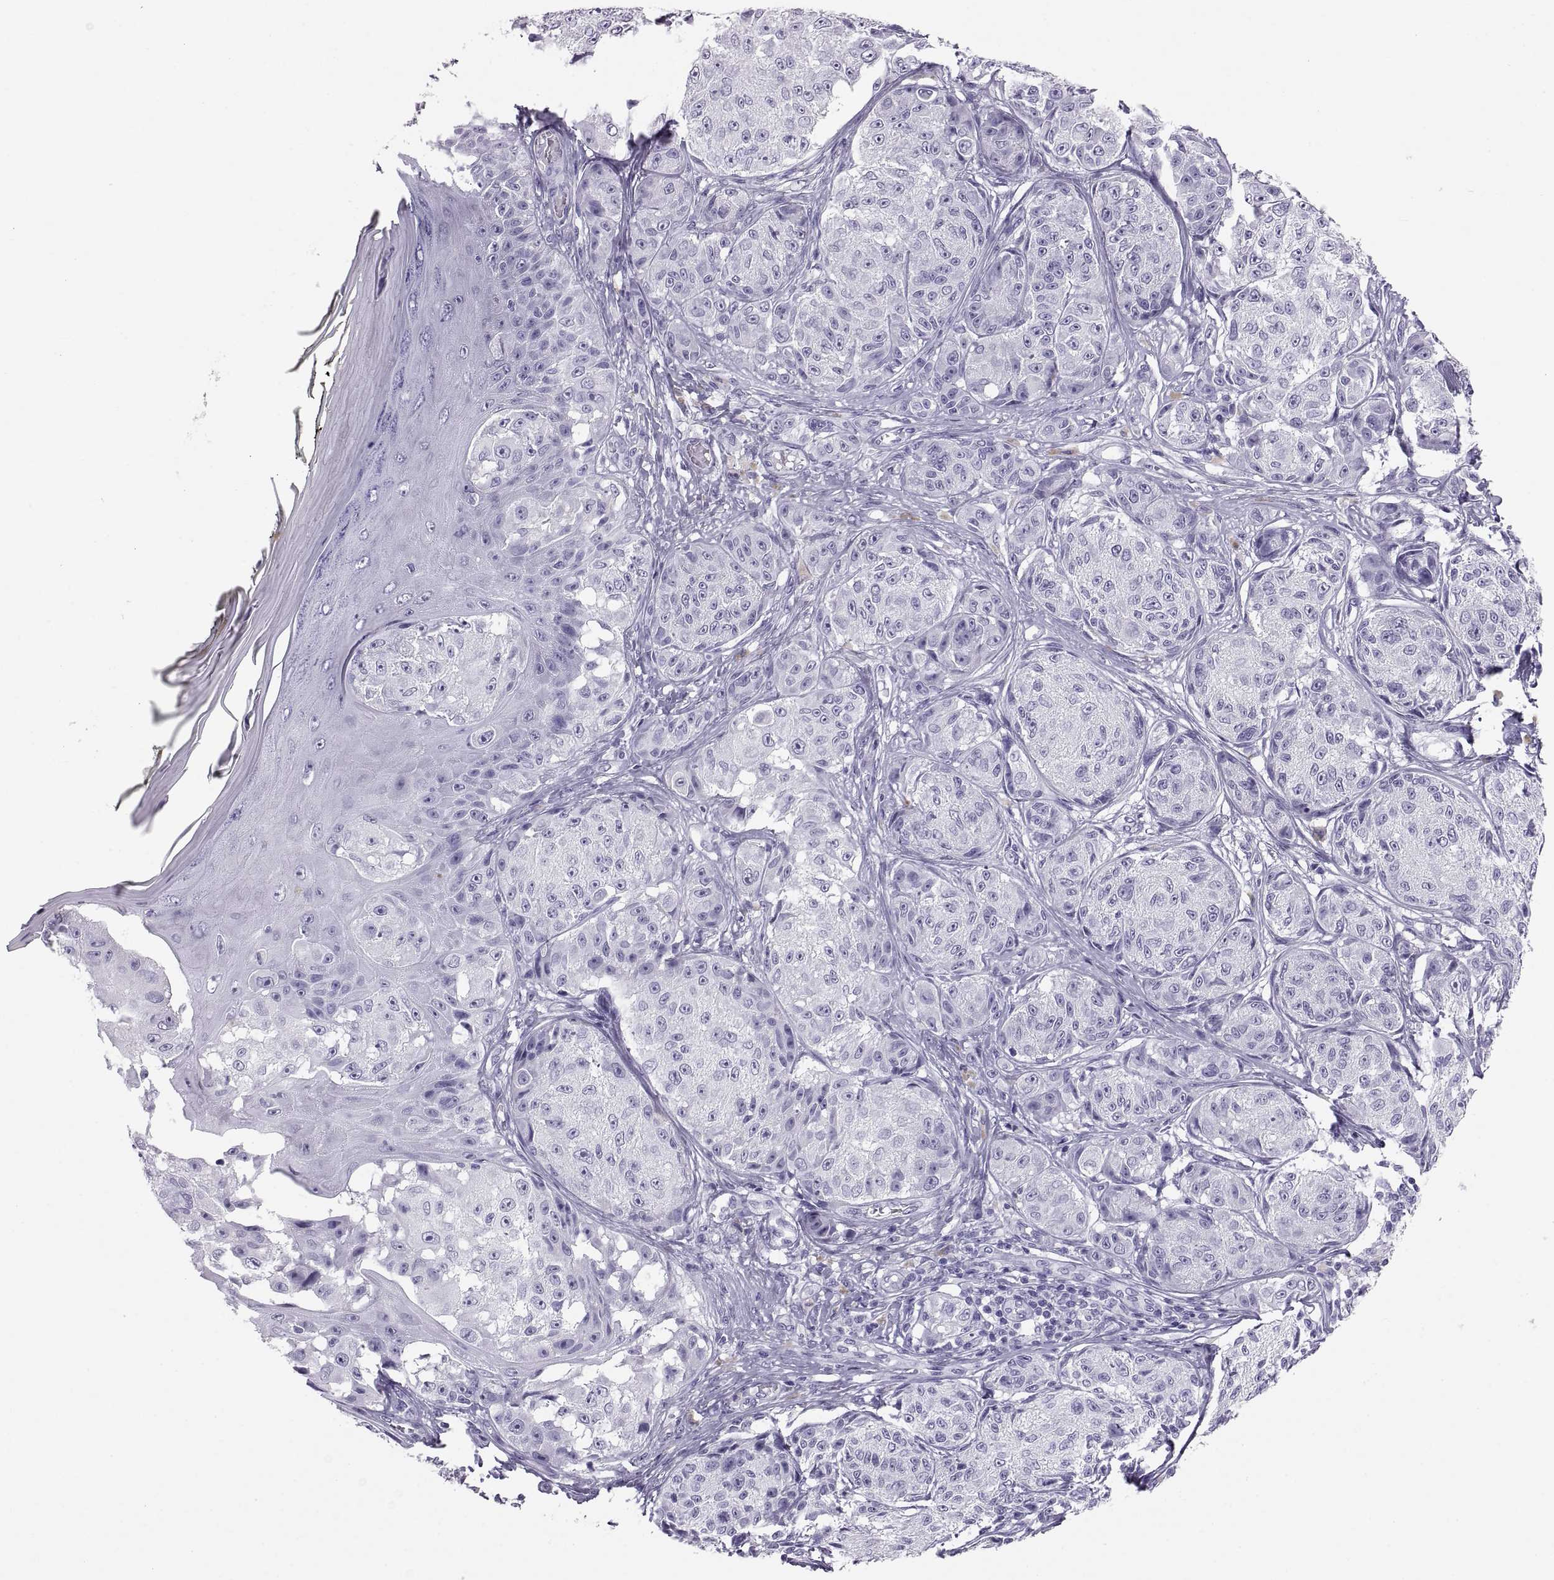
{"staining": {"intensity": "negative", "quantity": "none", "location": "none"}, "tissue": "melanoma", "cell_type": "Tumor cells", "image_type": "cancer", "snomed": [{"axis": "morphology", "description": "Malignant melanoma, NOS"}, {"axis": "topography", "description": "Skin"}], "caption": "The histopathology image displays no staining of tumor cells in malignant melanoma. (Stains: DAB immunohistochemistry with hematoxylin counter stain, Microscopy: brightfield microscopy at high magnification).", "gene": "CT47A10", "patient": {"sex": "male", "age": 61}}